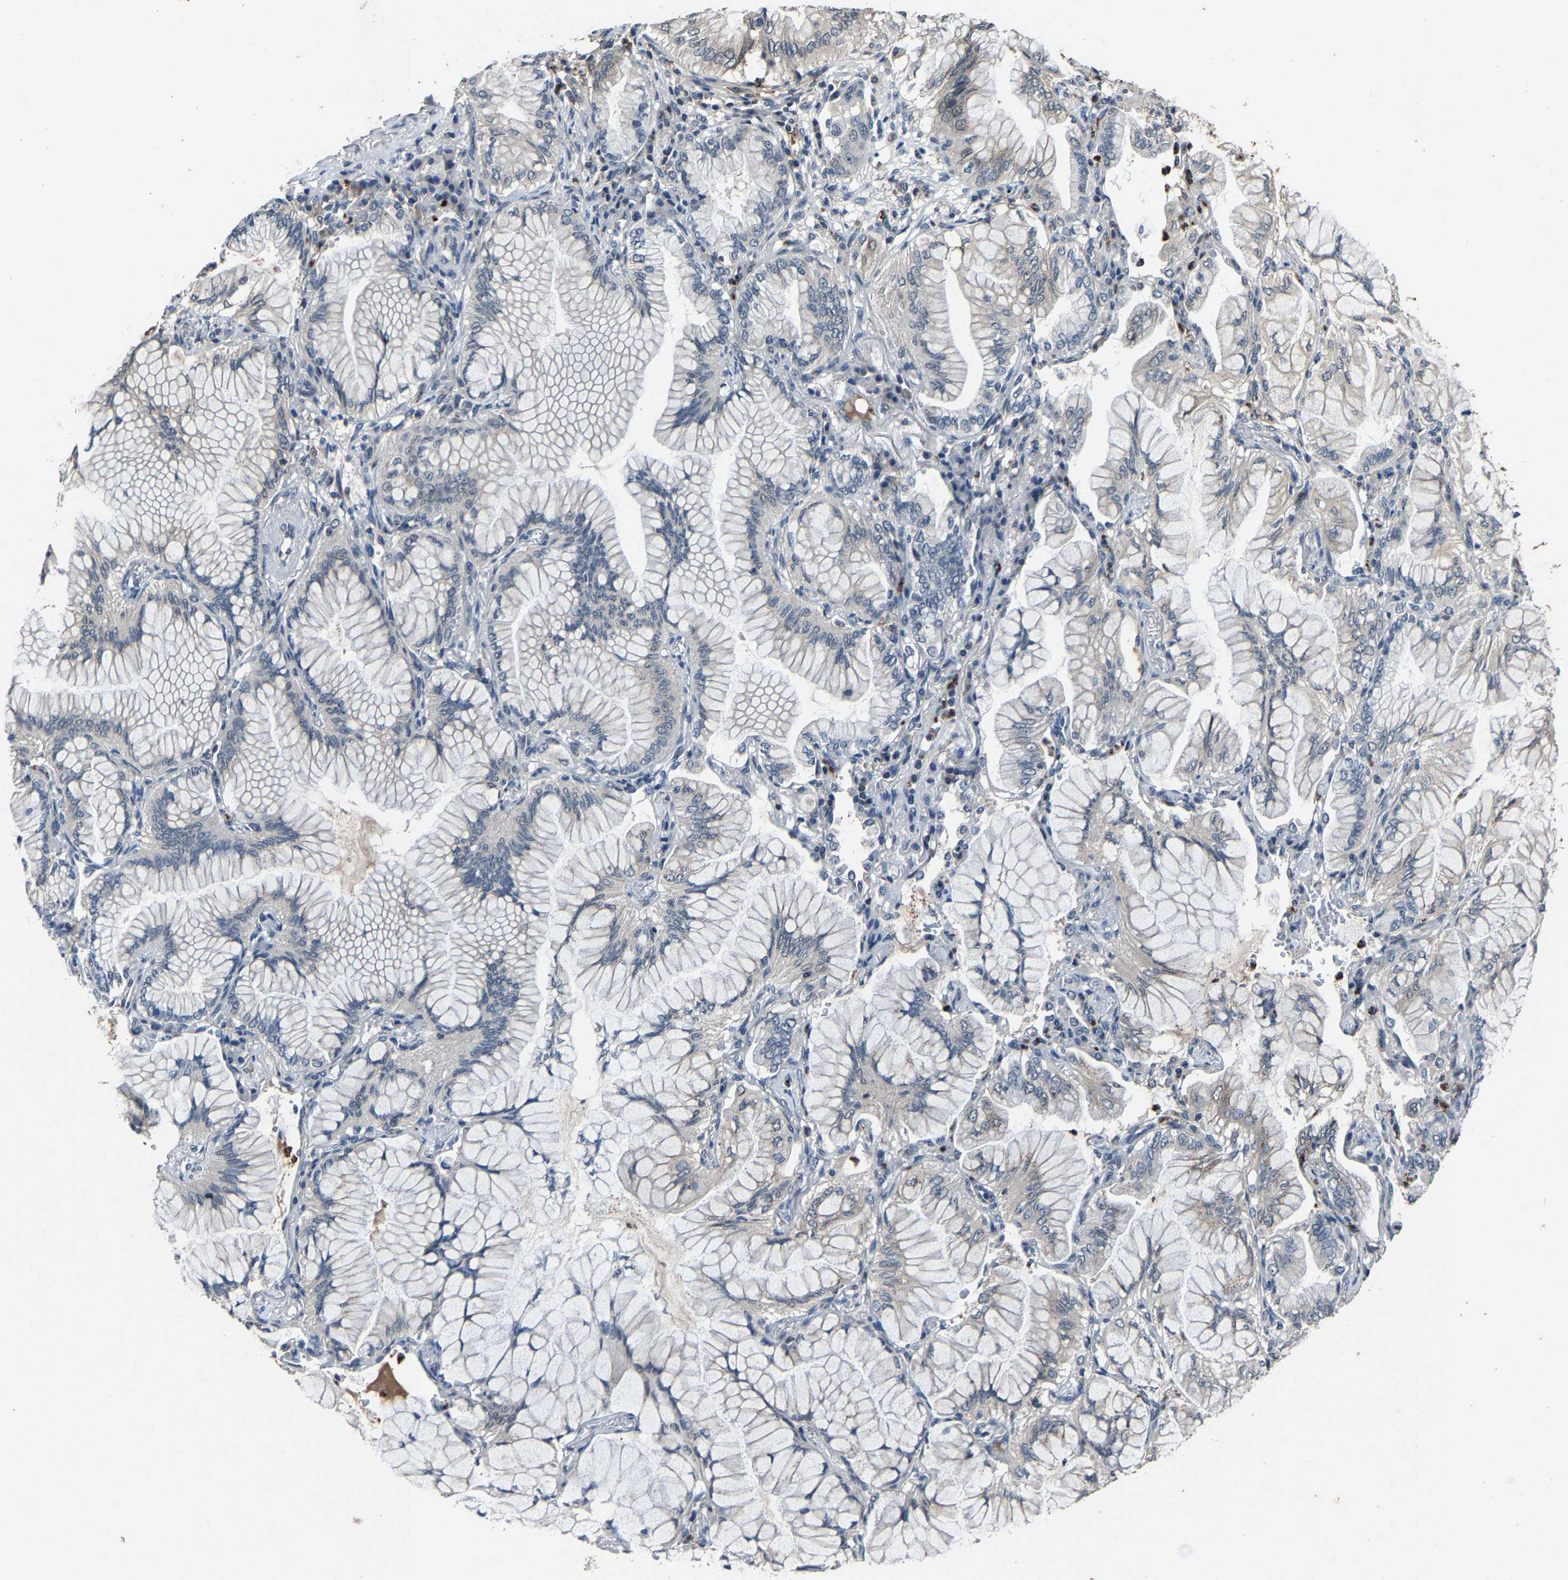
{"staining": {"intensity": "negative", "quantity": "none", "location": "none"}, "tissue": "lung cancer", "cell_type": "Tumor cells", "image_type": "cancer", "snomed": [{"axis": "morphology", "description": "Adenocarcinoma, NOS"}, {"axis": "topography", "description": "Lung"}], "caption": "The micrograph displays no significant positivity in tumor cells of lung cancer.", "gene": "PCNX2", "patient": {"sex": "female", "age": 70}}